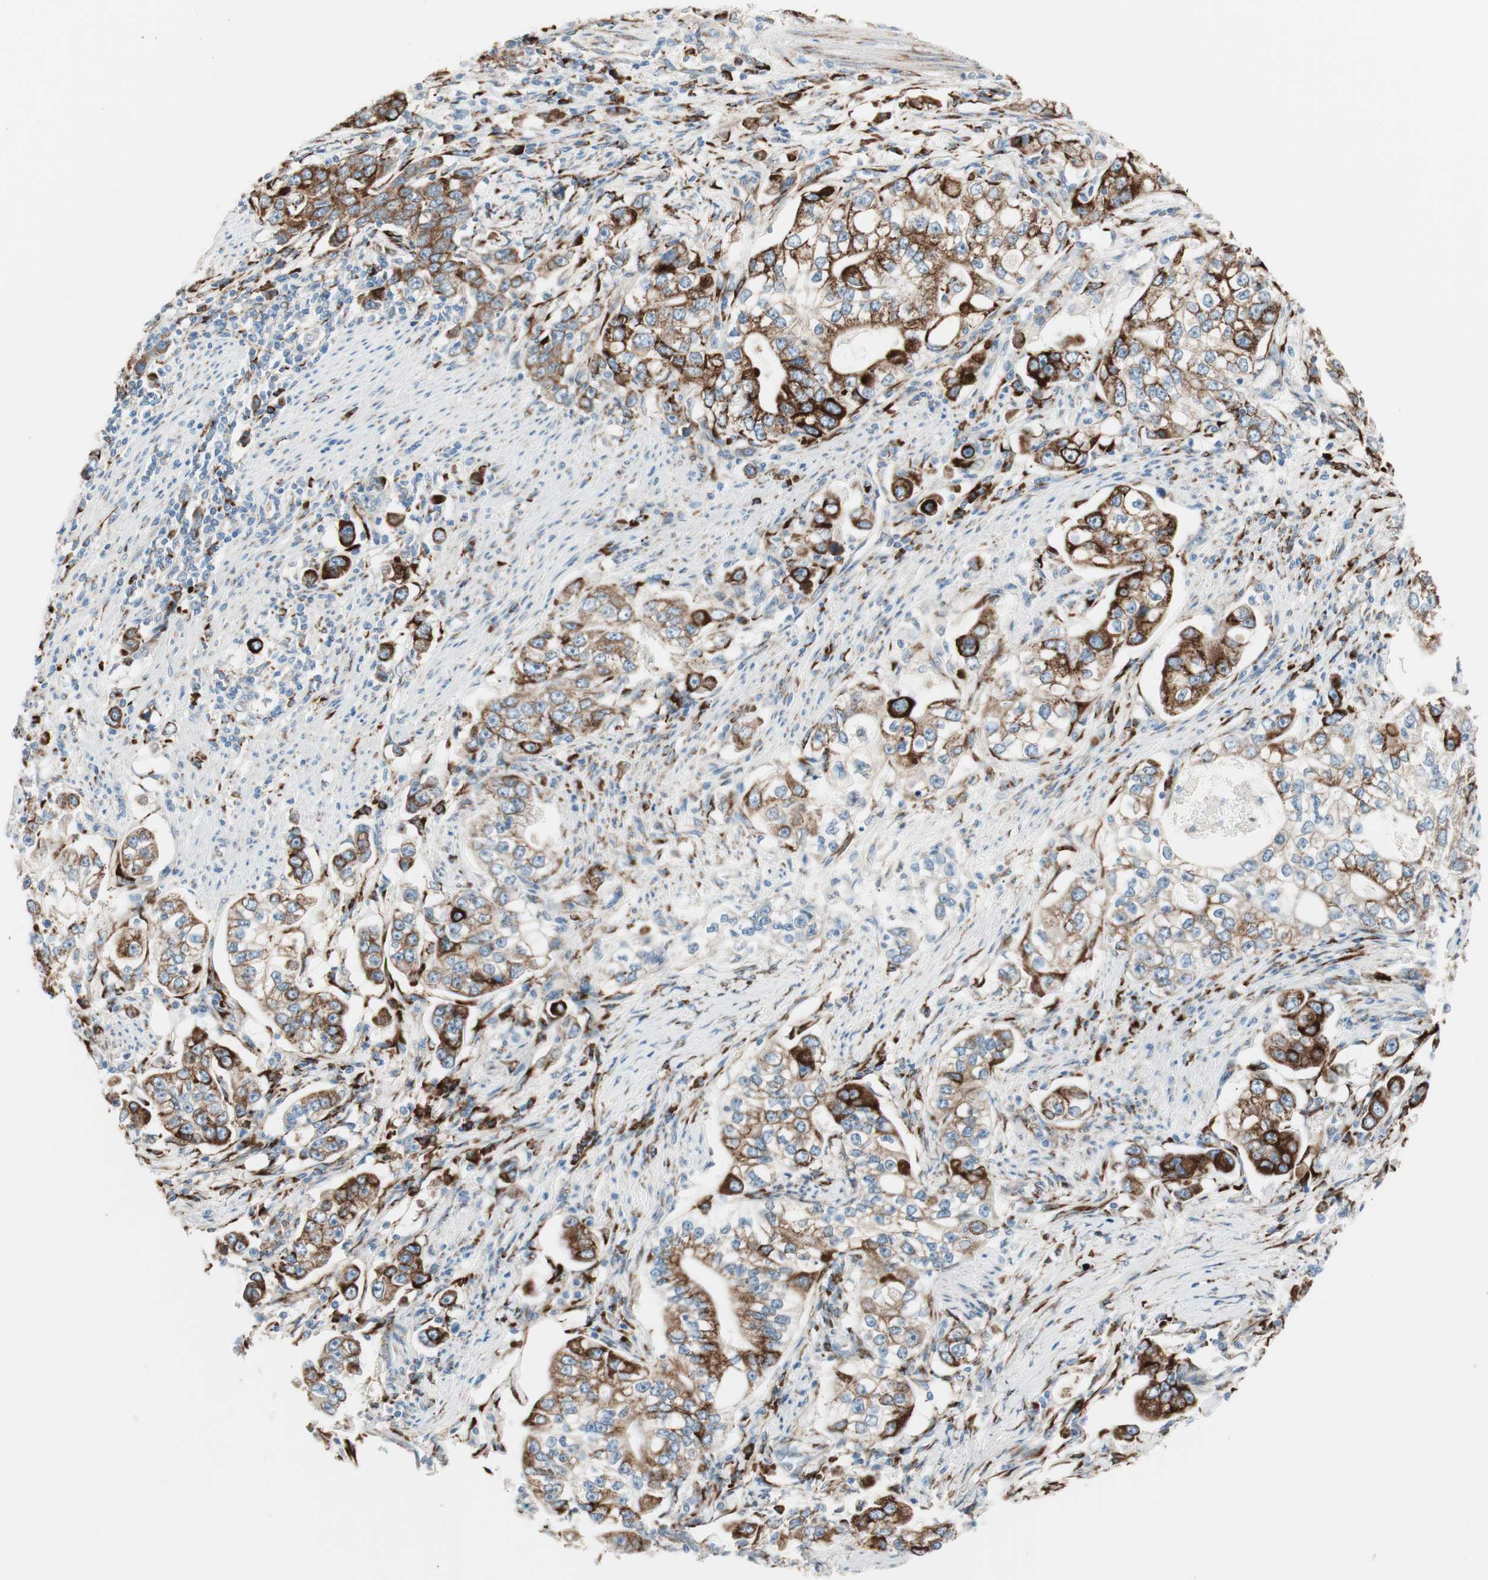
{"staining": {"intensity": "strong", "quantity": ">75%", "location": "cytoplasmic/membranous"}, "tissue": "stomach cancer", "cell_type": "Tumor cells", "image_type": "cancer", "snomed": [{"axis": "morphology", "description": "Adenocarcinoma, NOS"}, {"axis": "topography", "description": "Stomach, lower"}], "caption": "Human stomach cancer stained for a protein (brown) demonstrates strong cytoplasmic/membranous positive positivity in approximately >75% of tumor cells.", "gene": "P4HTM", "patient": {"sex": "female", "age": 72}}